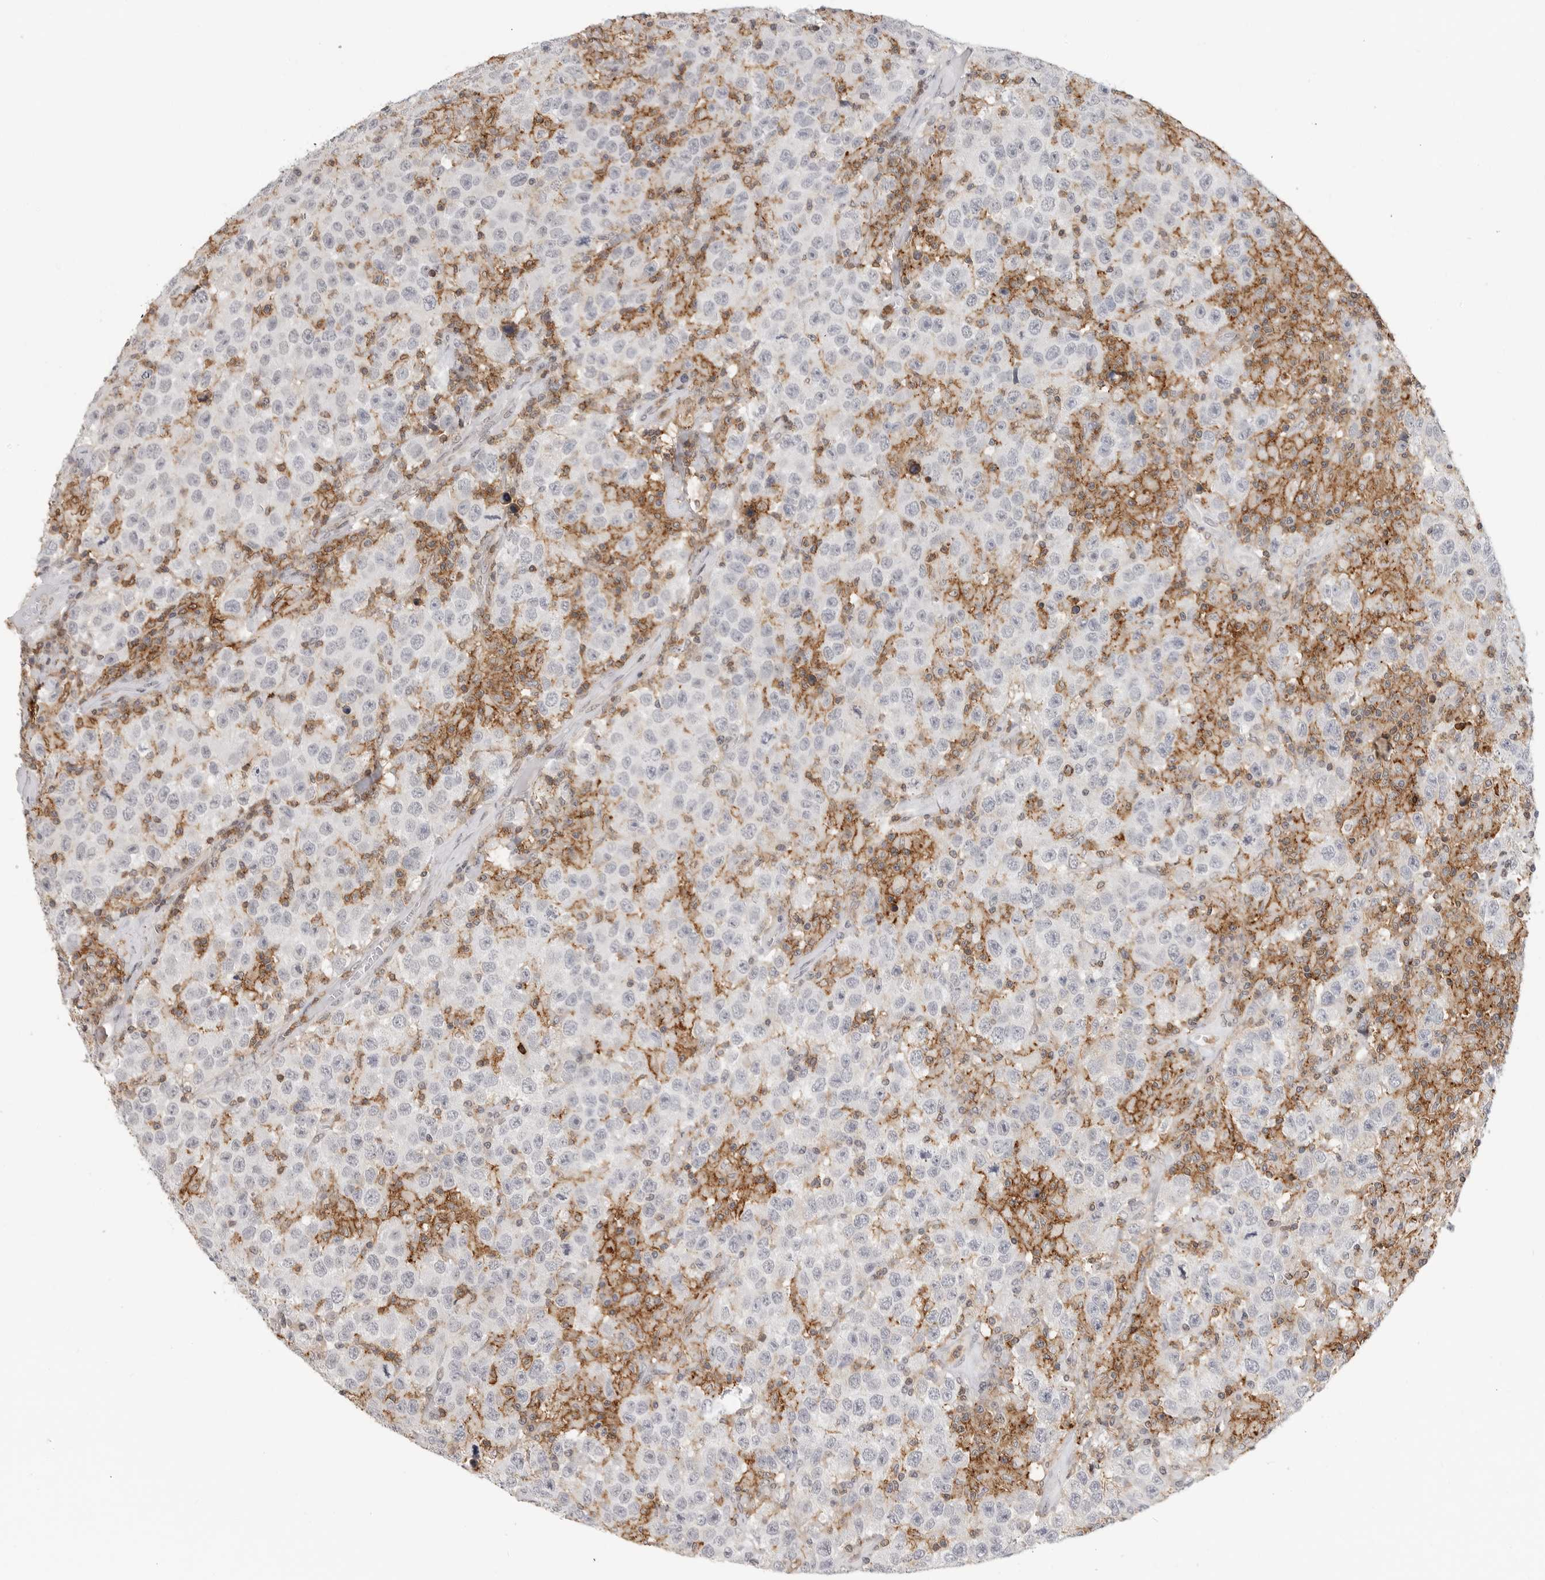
{"staining": {"intensity": "negative", "quantity": "none", "location": "none"}, "tissue": "testis cancer", "cell_type": "Tumor cells", "image_type": "cancer", "snomed": [{"axis": "morphology", "description": "Seminoma, NOS"}, {"axis": "topography", "description": "Testis"}], "caption": "Tumor cells are negative for brown protein staining in testis cancer.", "gene": "ANXA11", "patient": {"sex": "male", "age": 41}}